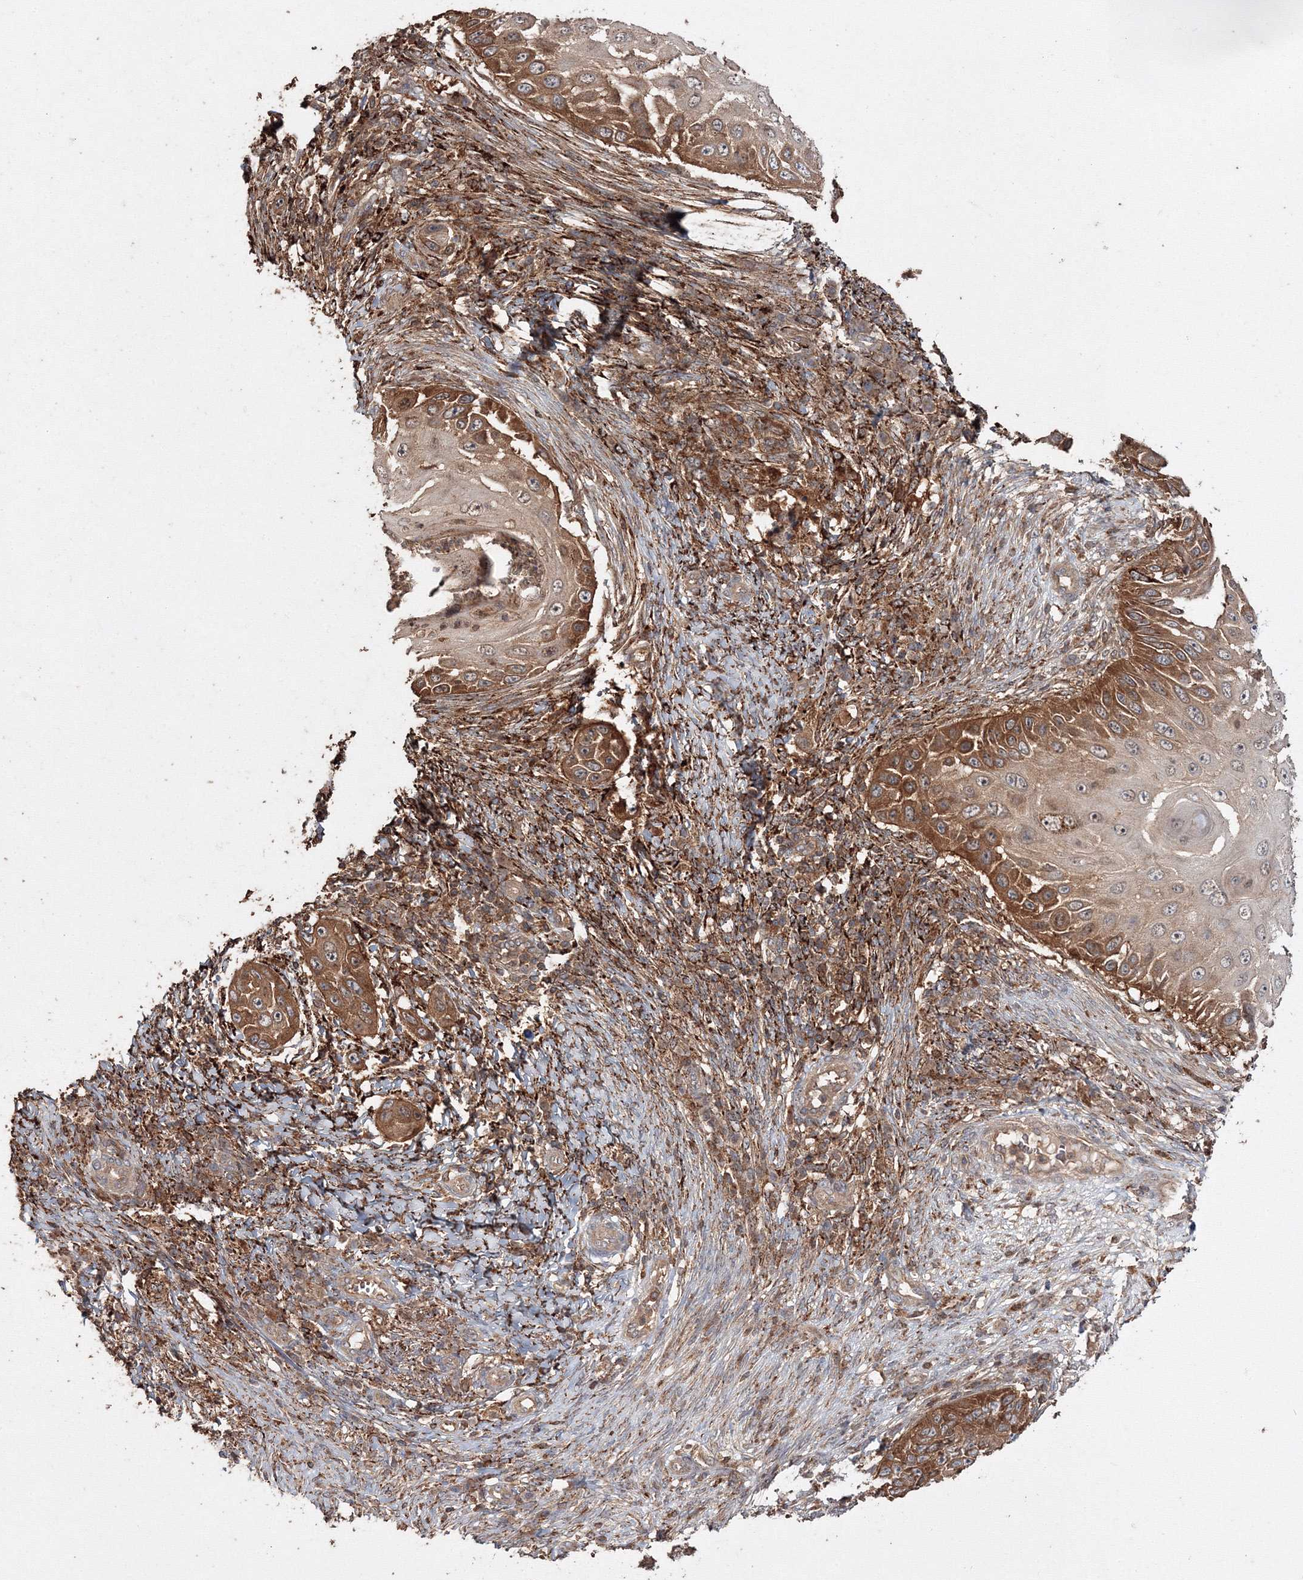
{"staining": {"intensity": "moderate", "quantity": ">75%", "location": "cytoplasmic/membranous"}, "tissue": "skin cancer", "cell_type": "Tumor cells", "image_type": "cancer", "snomed": [{"axis": "morphology", "description": "Squamous cell carcinoma, NOS"}, {"axis": "topography", "description": "Skin"}], "caption": "Immunohistochemical staining of human skin cancer (squamous cell carcinoma) demonstrates medium levels of moderate cytoplasmic/membranous expression in approximately >75% of tumor cells.", "gene": "DDO", "patient": {"sex": "female", "age": 44}}